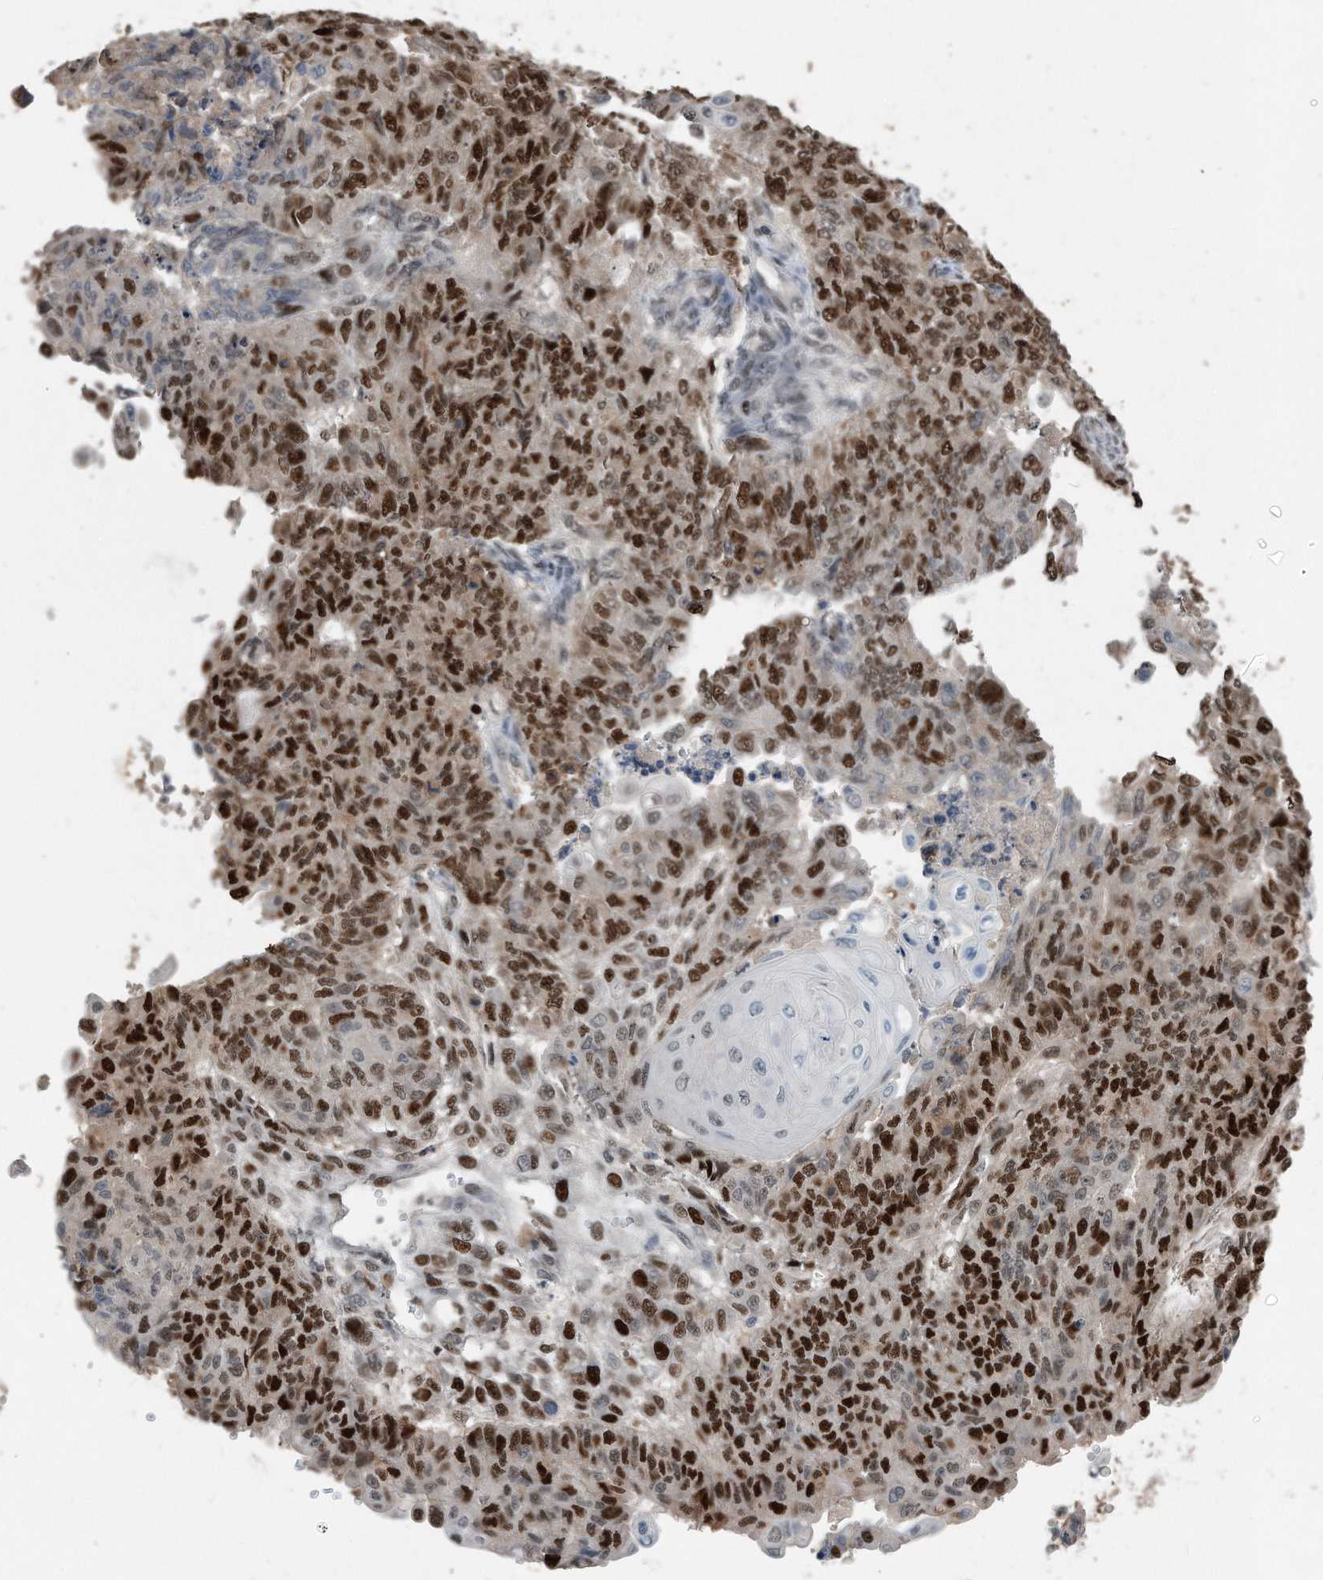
{"staining": {"intensity": "strong", "quantity": ">75%", "location": "nuclear"}, "tissue": "endometrial cancer", "cell_type": "Tumor cells", "image_type": "cancer", "snomed": [{"axis": "morphology", "description": "Adenocarcinoma, NOS"}, {"axis": "topography", "description": "Endometrium"}], "caption": "Human endometrial cancer (adenocarcinoma) stained for a protein (brown) exhibits strong nuclear positive positivity in approximately >75% of tumor cells.", "gene": "PCNA", "patient": {"sex": "female", "age": 32}}